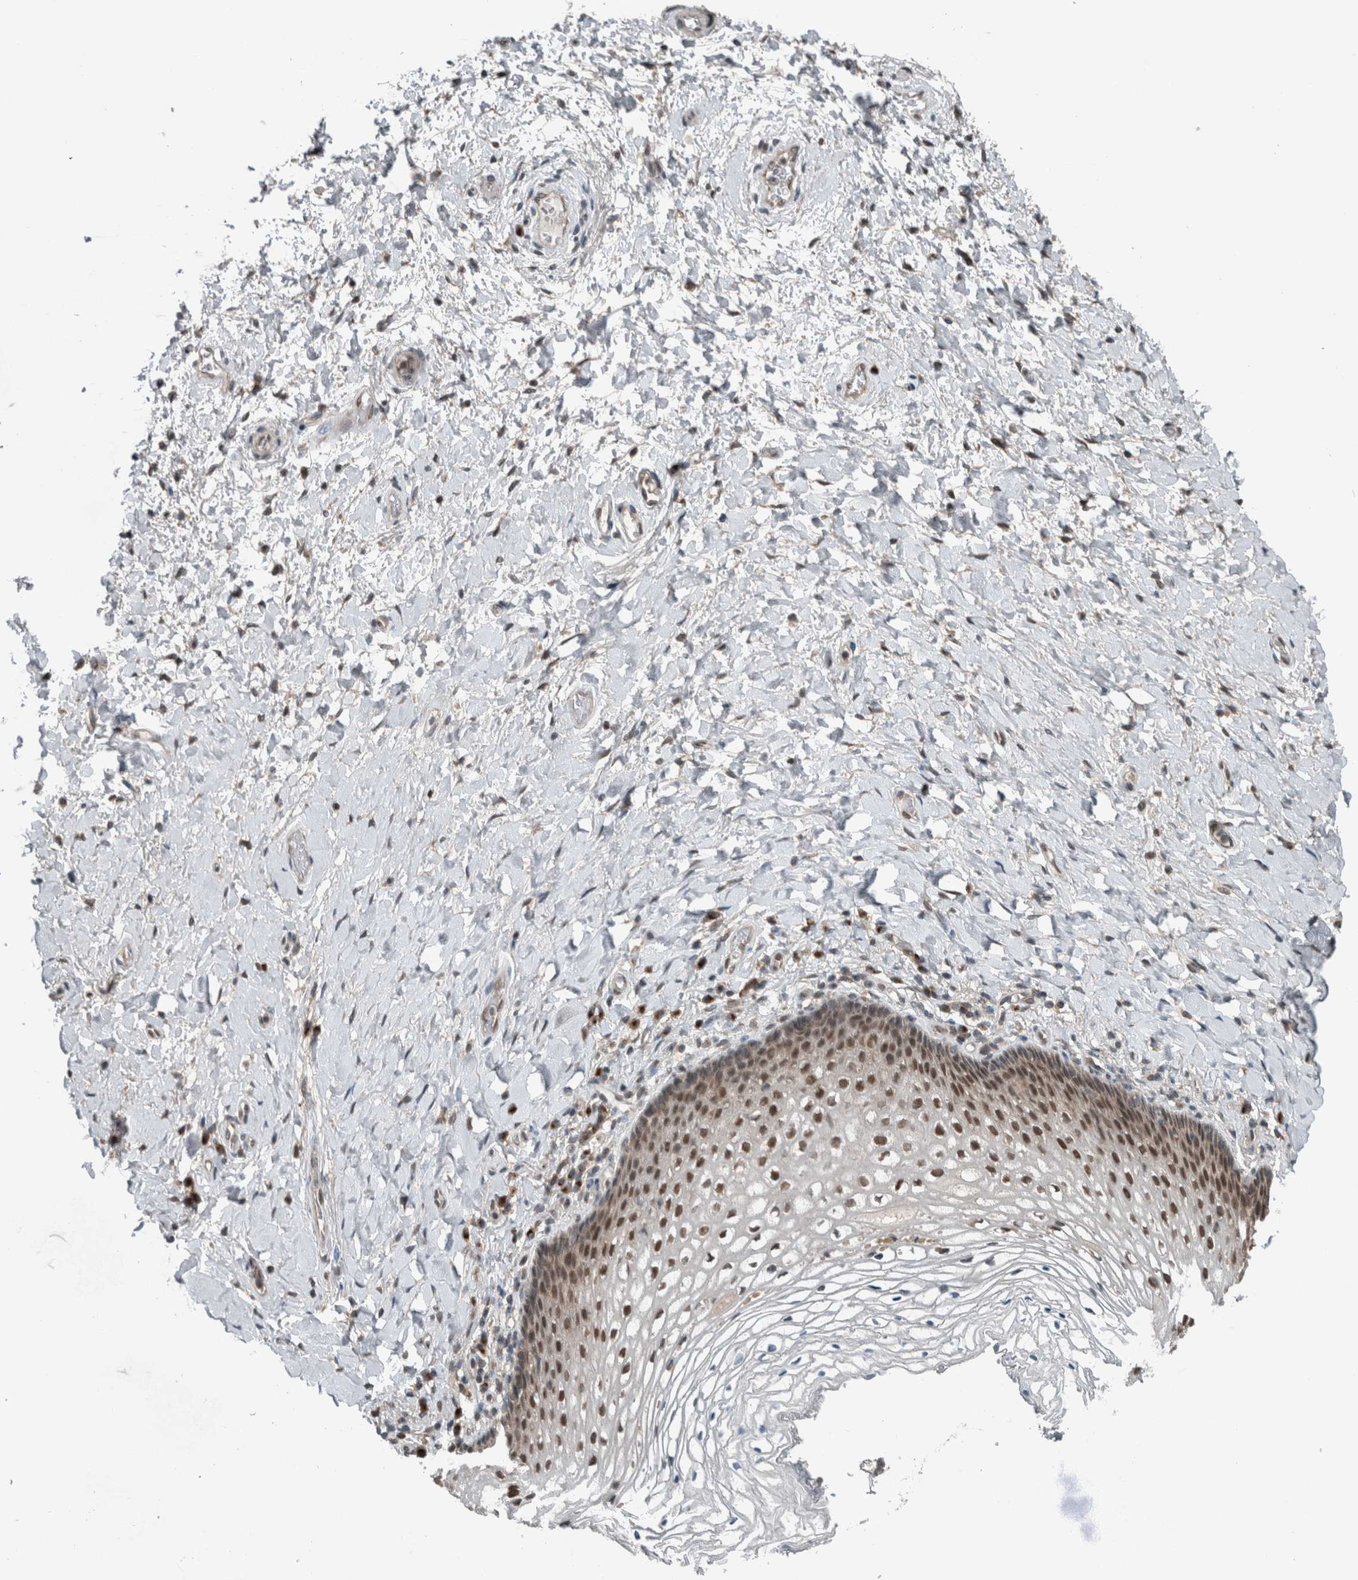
{"staining": {"intensity": "strong", "quantity": ">75%", "location": "nuclear"}, "tissue": "vagina", "cell_type": "Squamous epithelial cells", "image_type": "normal", "snomed": [{"axis": "morphology", "description": "Normal tissue, NOS"}, {"axis": "topography", "description": "Vagina"}], "caption": "Approximately >75% of squamous epithelial cells in benign vagina show strong nuclear protein expression as visualized by brown immunohistochemical staining.", "gene": "SPAG7", "patient": {"sex": "female", "age": 60}}